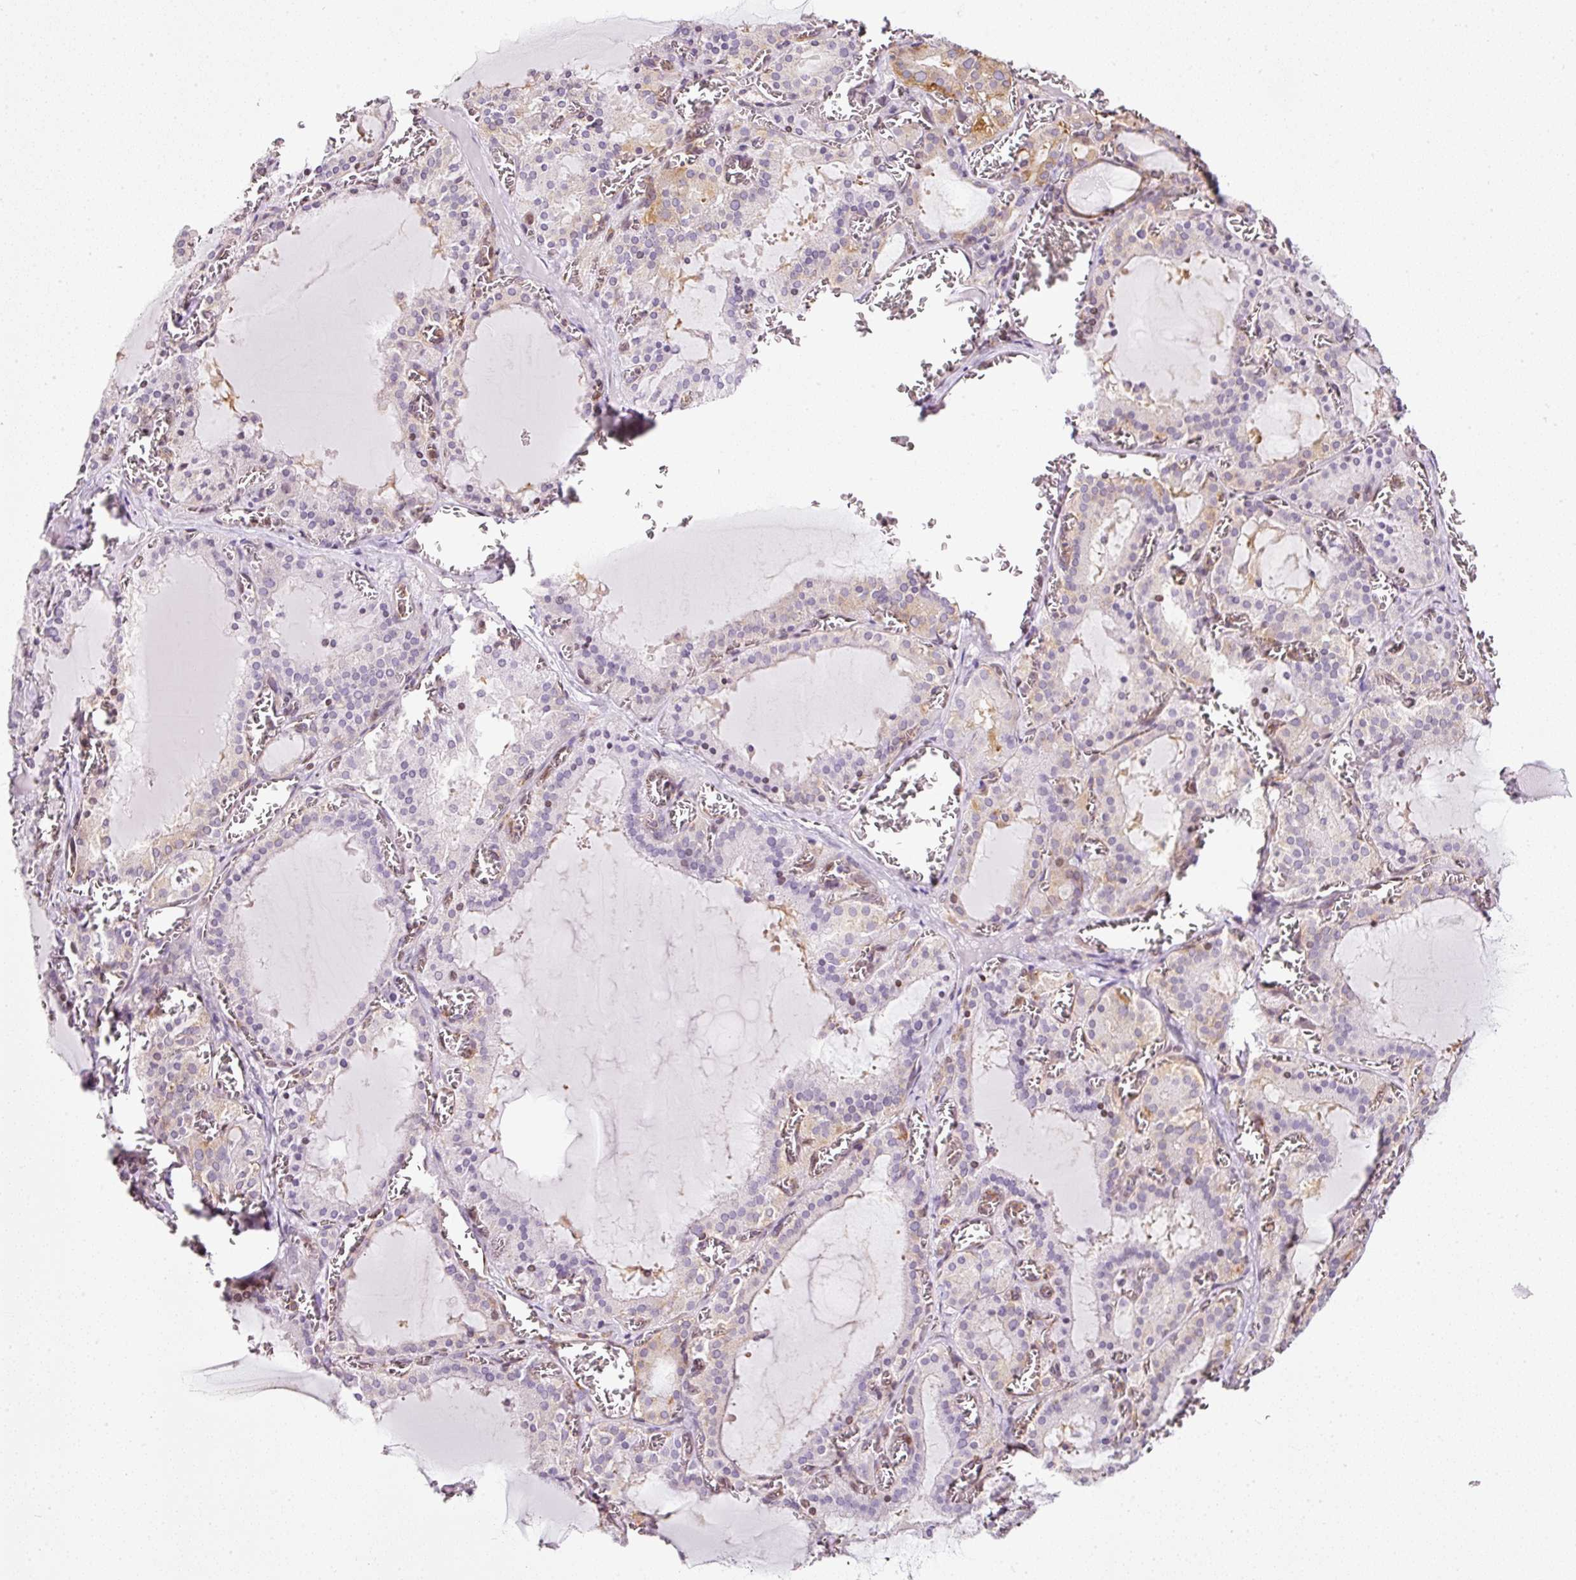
{"staining": {"intensity": "moderate", "quantity": "<25%", "location": "cytoplasmic/membranous"}, "tissue": "thyroid gland", "cell_type": "Glandular cells", "image_type": "normal", "snomed": [{"axis": "morphology", "description": "Normal tissue, NOS"}, {"axis": "topography", "description": "Thyroid gland"}], "caption": "This image displays immunohistochemistry (IHC) staining of normal thyroid gland, with low moderate cytoplasmic/membranous expression in approximately <25% of glandular cells.", "gene": "SCNM1", "patient": {"sex": "female", "age": 30}}